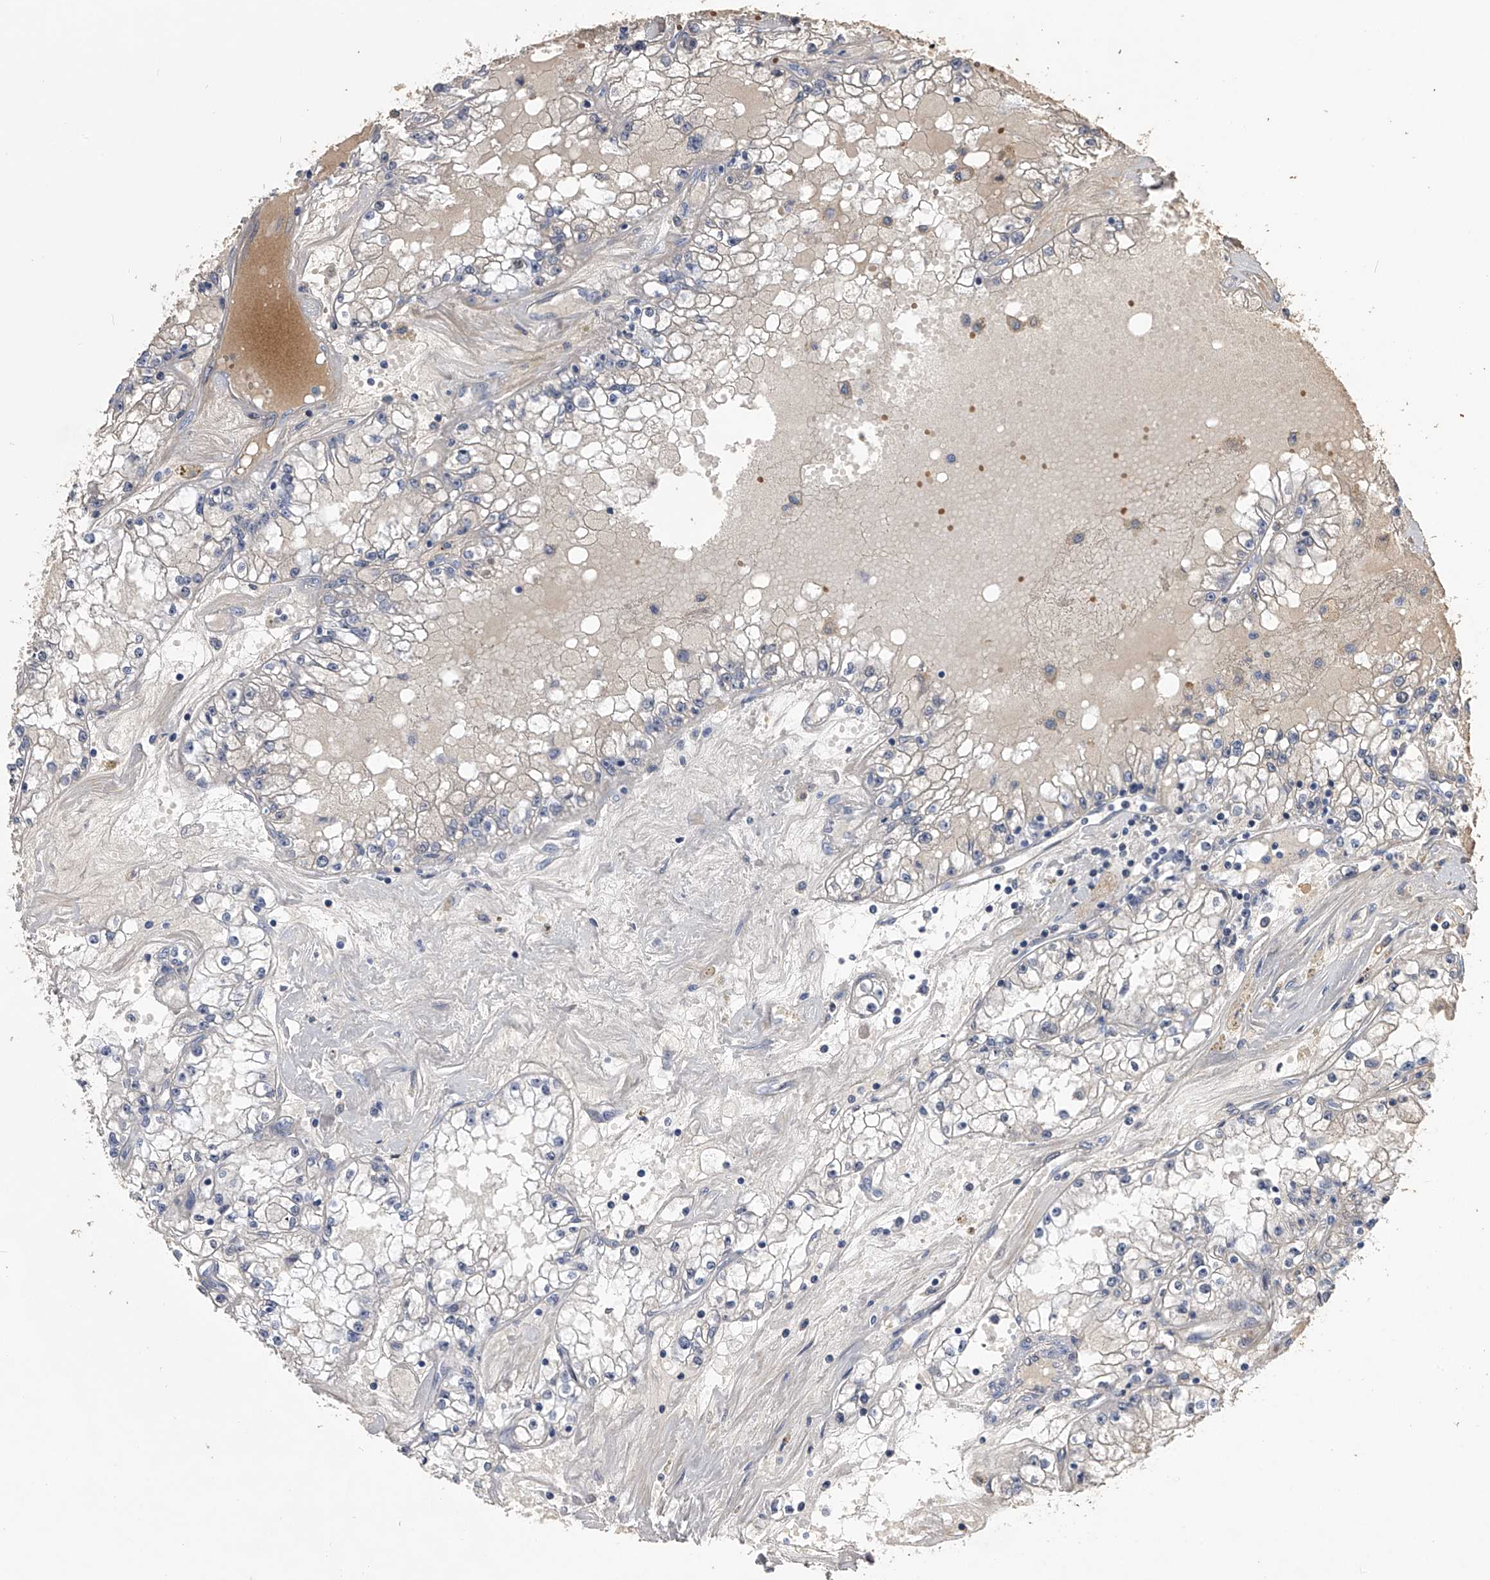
{"staining": {"intensity": "negative", "quantity": "none", "location": "none"}, "tissue": "renal cancer", "cell_type": "Tumor cells", "image_type": "cancer", "snomed": [{"axis": "morphology", "description": "Adenocarcinoma, NOS"}, {"axis": "topography", "description": "Kidney"}], "caption": "Tumor cells show no significant positivity in renal adenocarcinoma. (Stains: DAB immunohistochemistry (IHC) with hematoxylin counter stain, Microscopy: brightfield microscopy at high magnification).", "gene": "MDN1", "patient": {"sex": "male", "age": 56}}